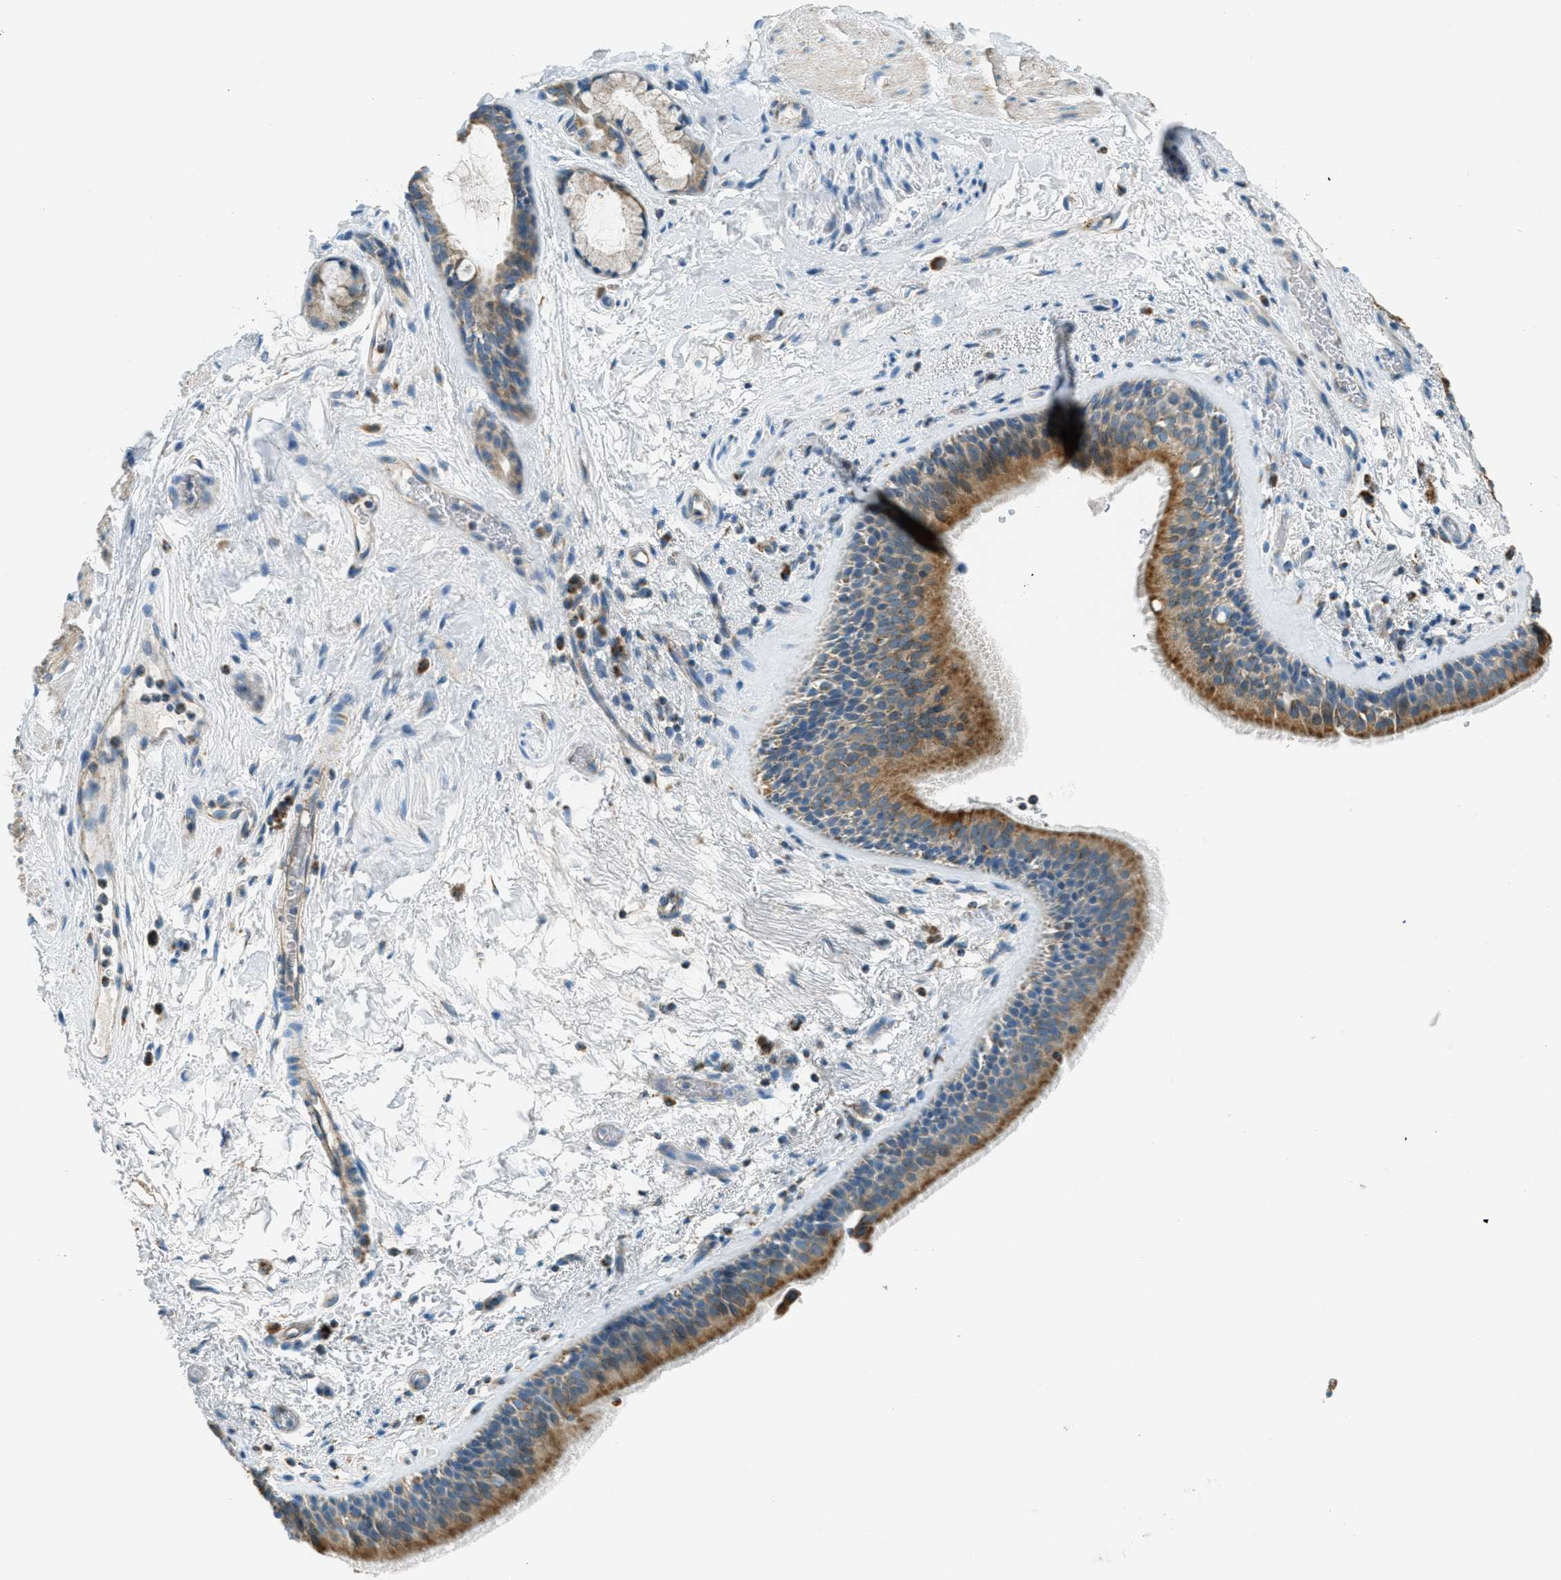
{"staining": {"intensity": "moderate", "quantity": ">75%", "location": "cytoplasmic/membranous"}, "tissue": "bronchus", "cell_type": "Respiratory epithelial cells", "image_type": "normal", "snomed": [{"axis": "morphology", "description": "Normal tissue, NOS"}, {"axis": "topography", "description": "Cartilage tissue"}], "caption": "High-magnification brightfield microscopy of benign bronchus stained with DAB (brown) and counterstained with hematoxylin (blue). respiratory epithelial cells exhibit moderate cytoplasmic/membranous staining is seen in approximately>75% of cells.", "gene": "CHST15", "patient": {"sex": "female", "age": 63}}